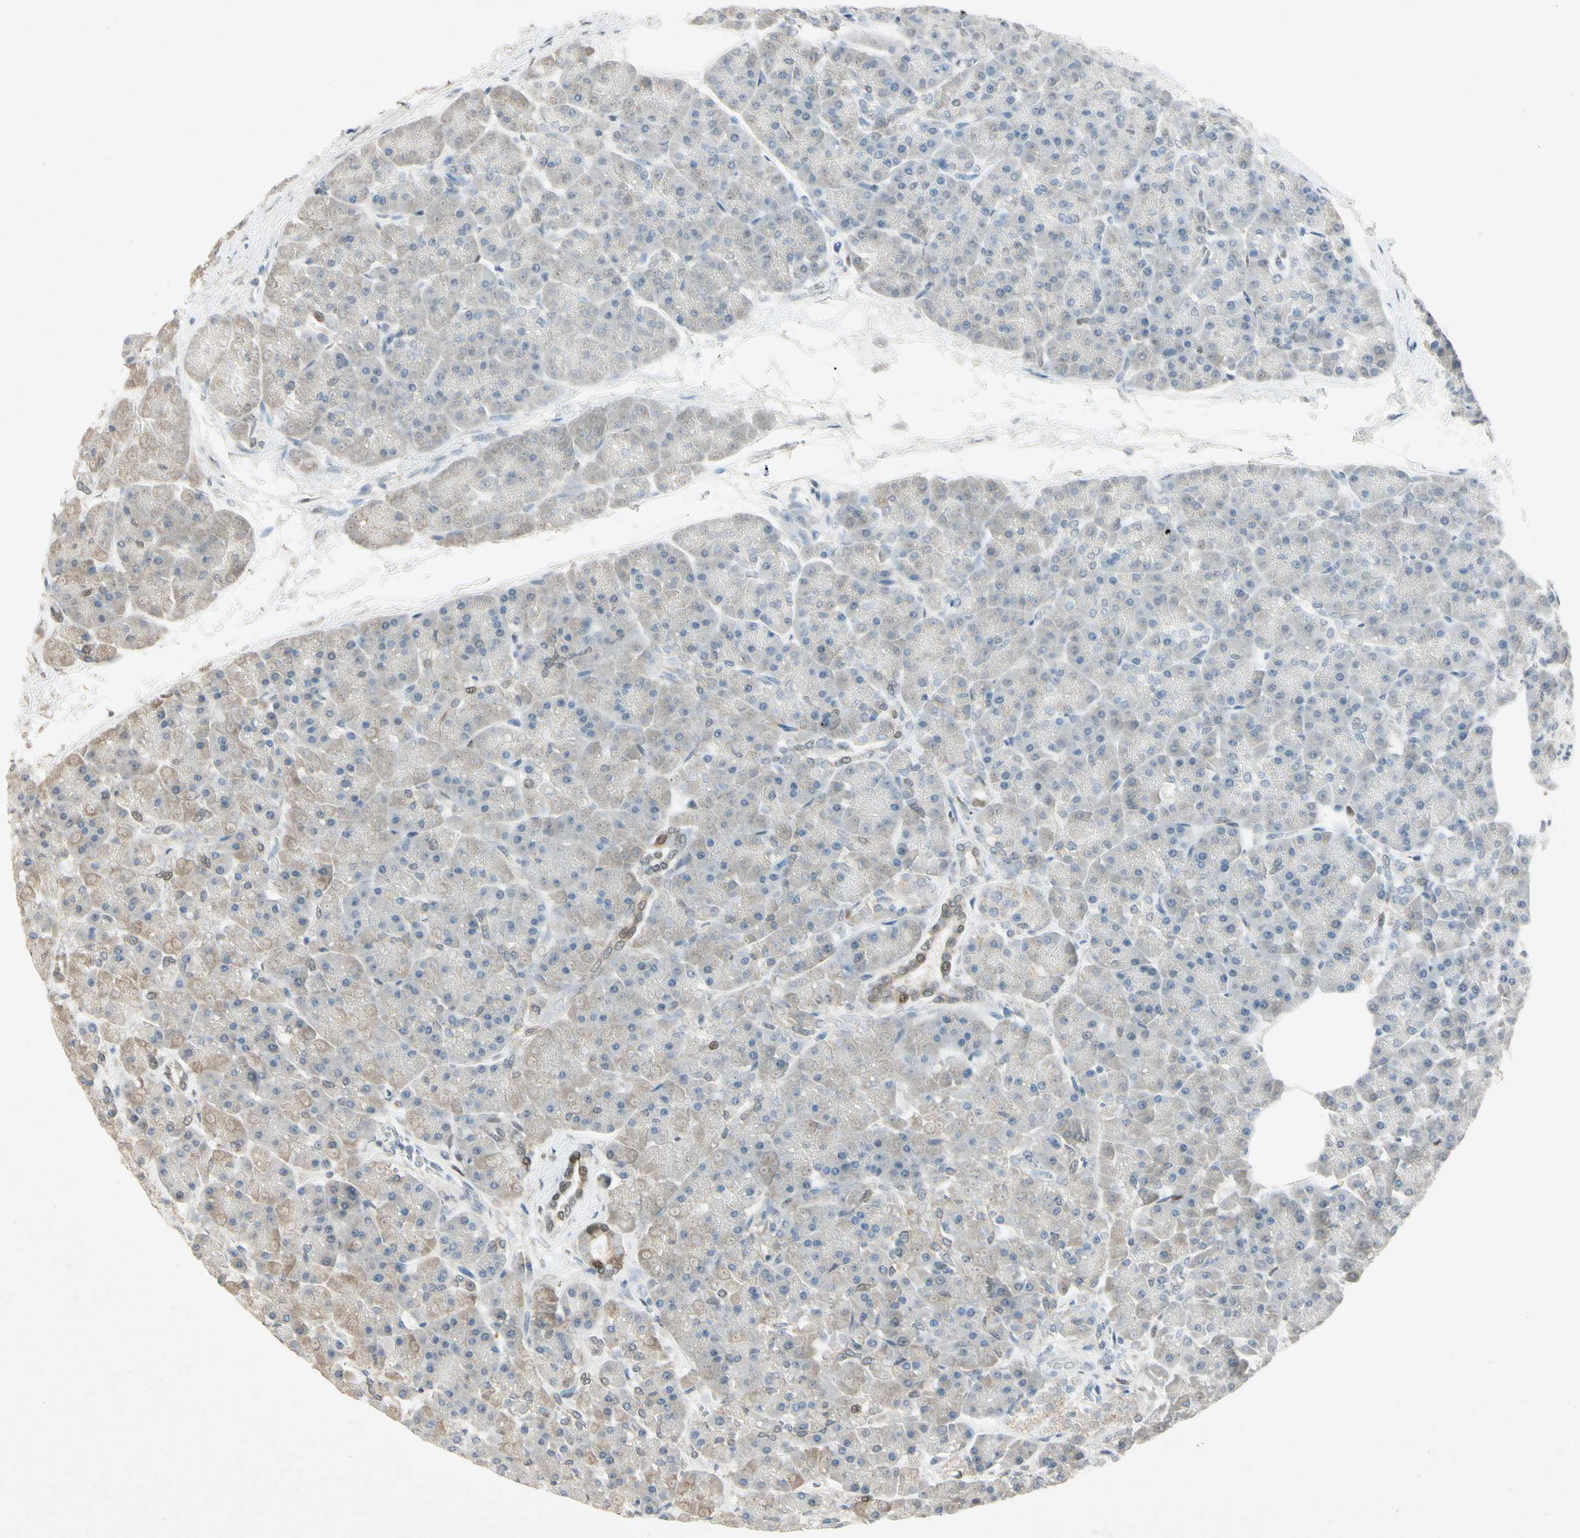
{"staining": {"intensity": "weak", "quantity": "<25%", "location": "cytoplasmic/membranous"}, "tissue": "pancreas", "cell_type": "Exocrine glandular cells", "image_type": "normal", "snomed": [{"axis": "morphology", "description": "Normal tissue, NOS"}, {"axis": "topography", "description": "Pancreas"}], "caption": "Exocrine glandular cells are negative for protein expression in normal human pancreas.", "gene": "HSPA1B", "patient": {"sex": "female", "age": 70}}